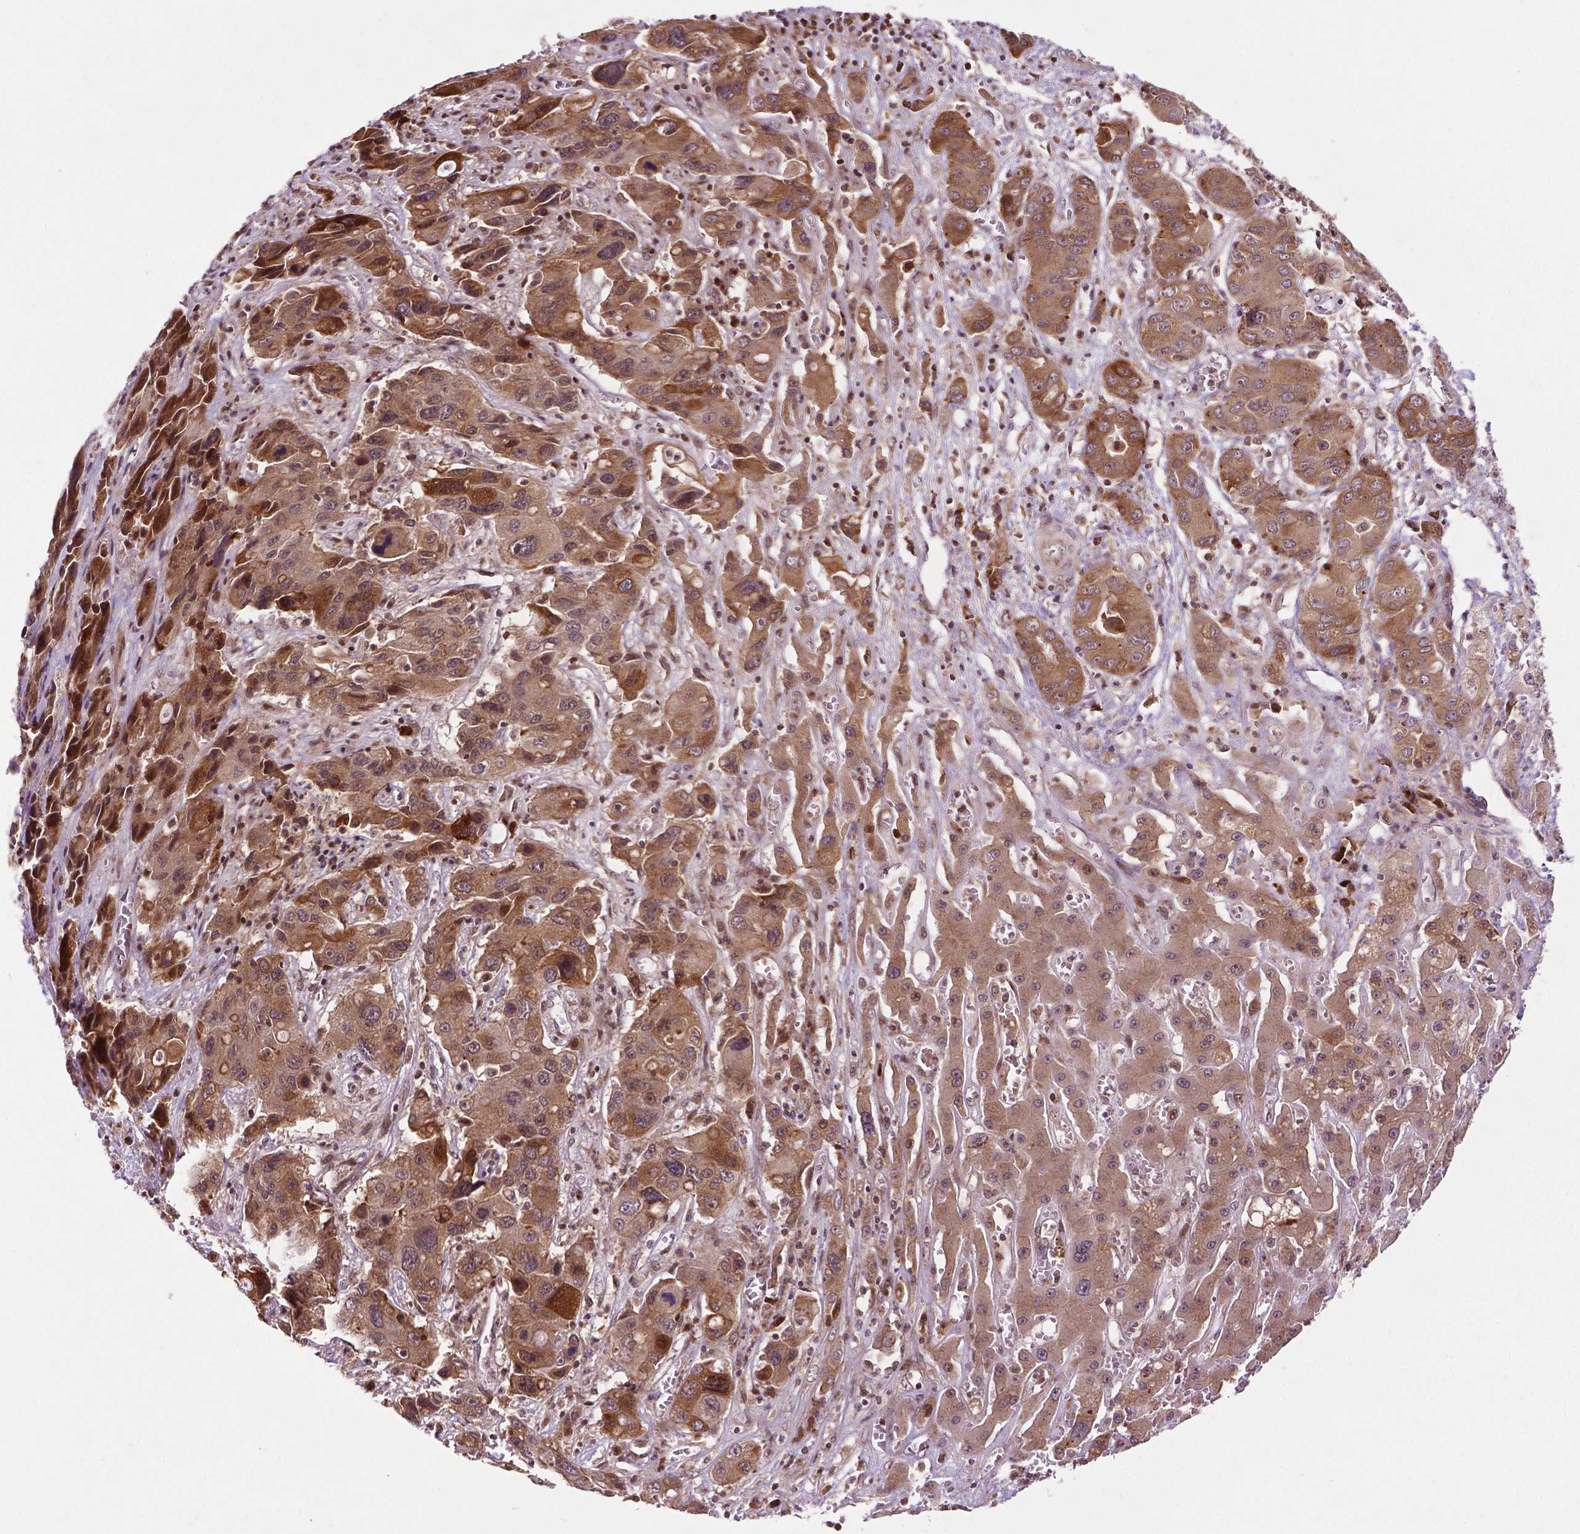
{"staining": {"intensity": "moderate", "quantity": ">75%", "location": "cytoplasmic/membranous"}, "tissue": "liver cancer", "cell_type": "Tumor cells", "image_type": "cancer", "snomed": [{"axis": "morphology", "description": "Cholangiocarcinoma"}, {"axis": "topography", "description": "Liver"}], "caption": "Immunohistochemistry (IHC) image of neoplastic tissue: human liver cancer stained using immunohistochemistry reveals medium levels of moderate protein expression localized specifically in the cytoplasmic/membranous of tumor cells, appearing as a cytoplasmic/membranous brown color.", "gene": "TMX2", "patient": {"sex": "male", "age": 67}}